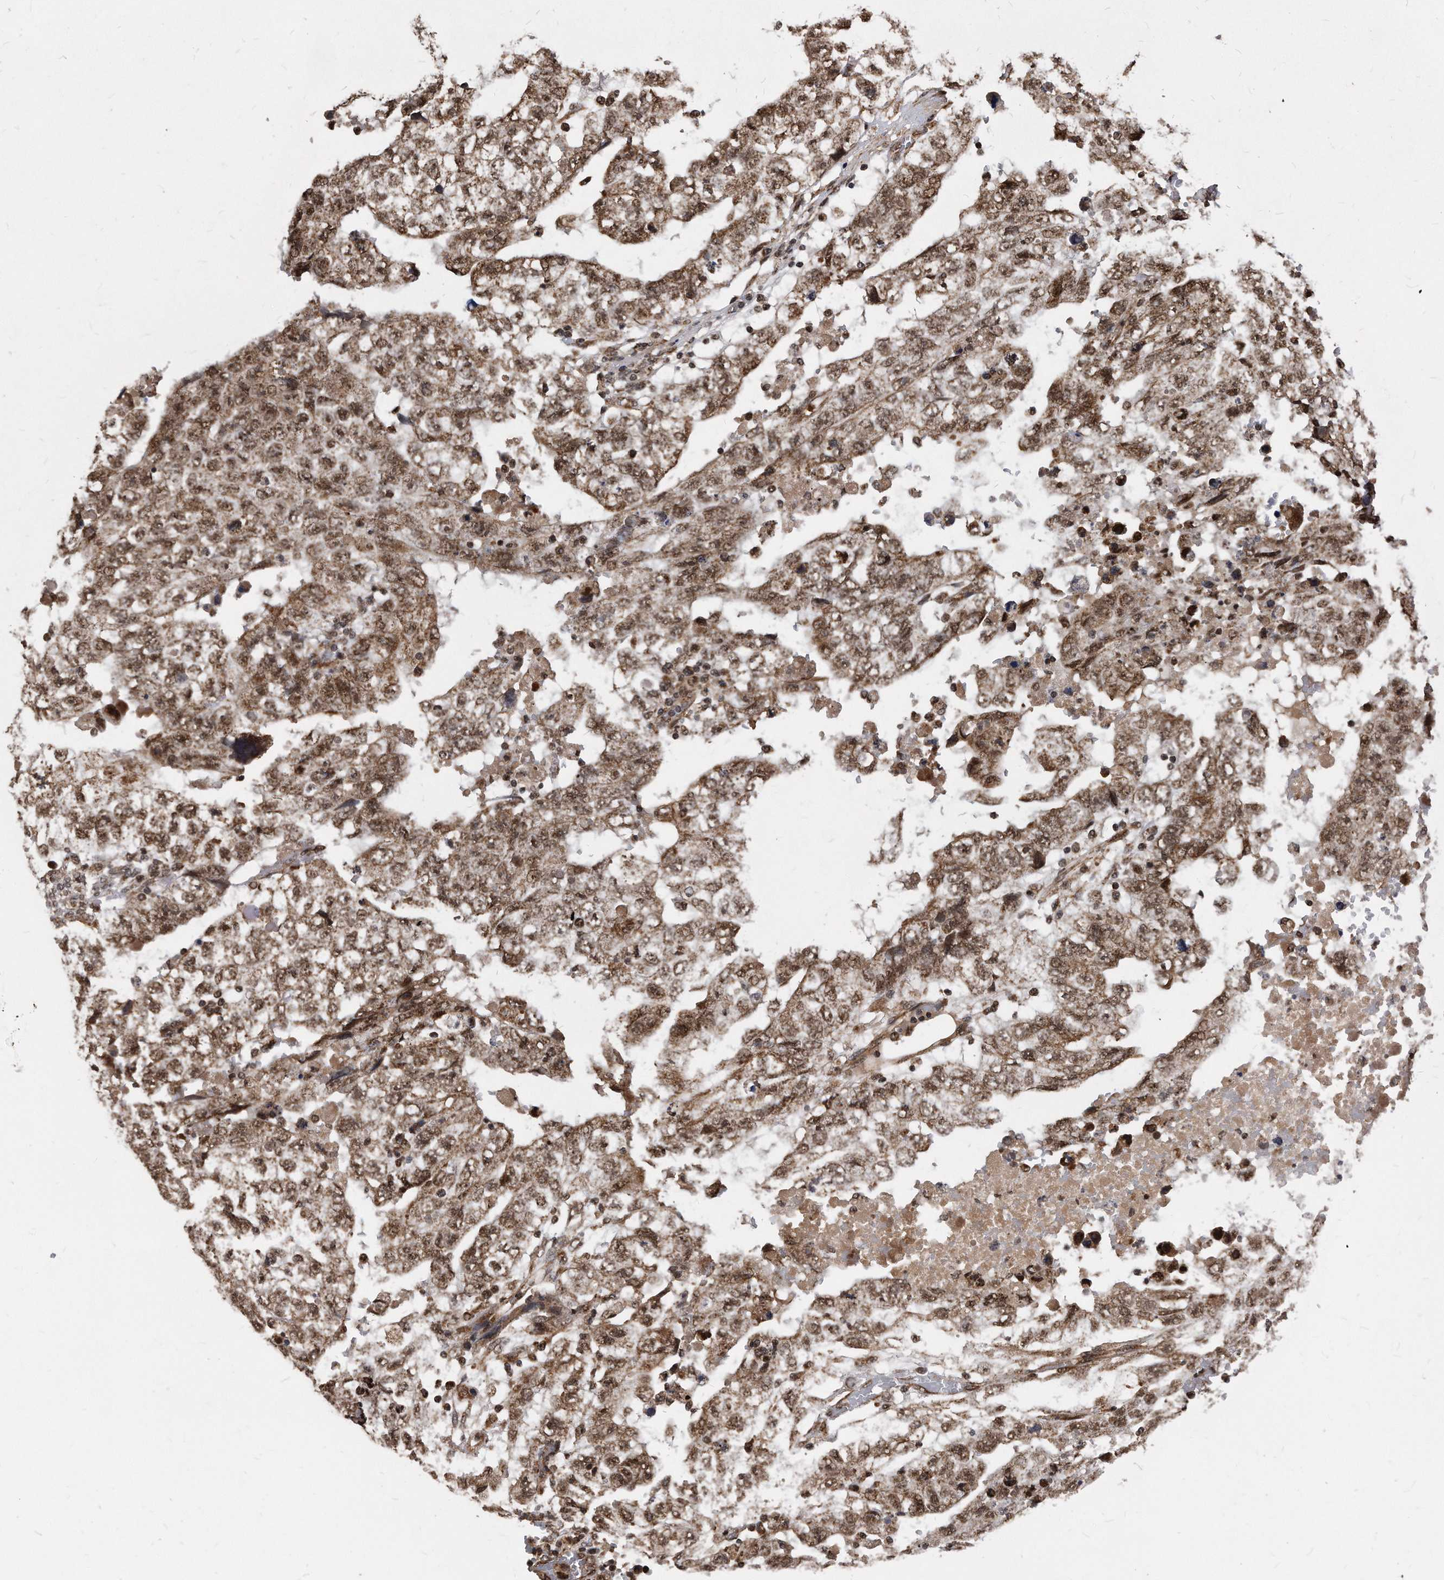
{"staining": {"intensity": "moderate", "quantity": ">75%", "location": "cytoplasmic/membranous,nuclear"}, "tissue": "testis cancer", "cell_type": "Tumor cells", "image_type": "cancer", "snomed": [{"axis": "morphology", "description": "Carcinoma, Embryonal, NOS"}, {"axis": "topography", "description": "Testis"}], "caption": "Human testis cancer (embryonal carcinoma) stained for a protein (brown) demonstrates moderate cytoplasmic/membranous and nuclear positive positivity in approximately >75% of tumor cells.", "gene": "DUSP22", "patient": {"sex": "male", "age": 36}}